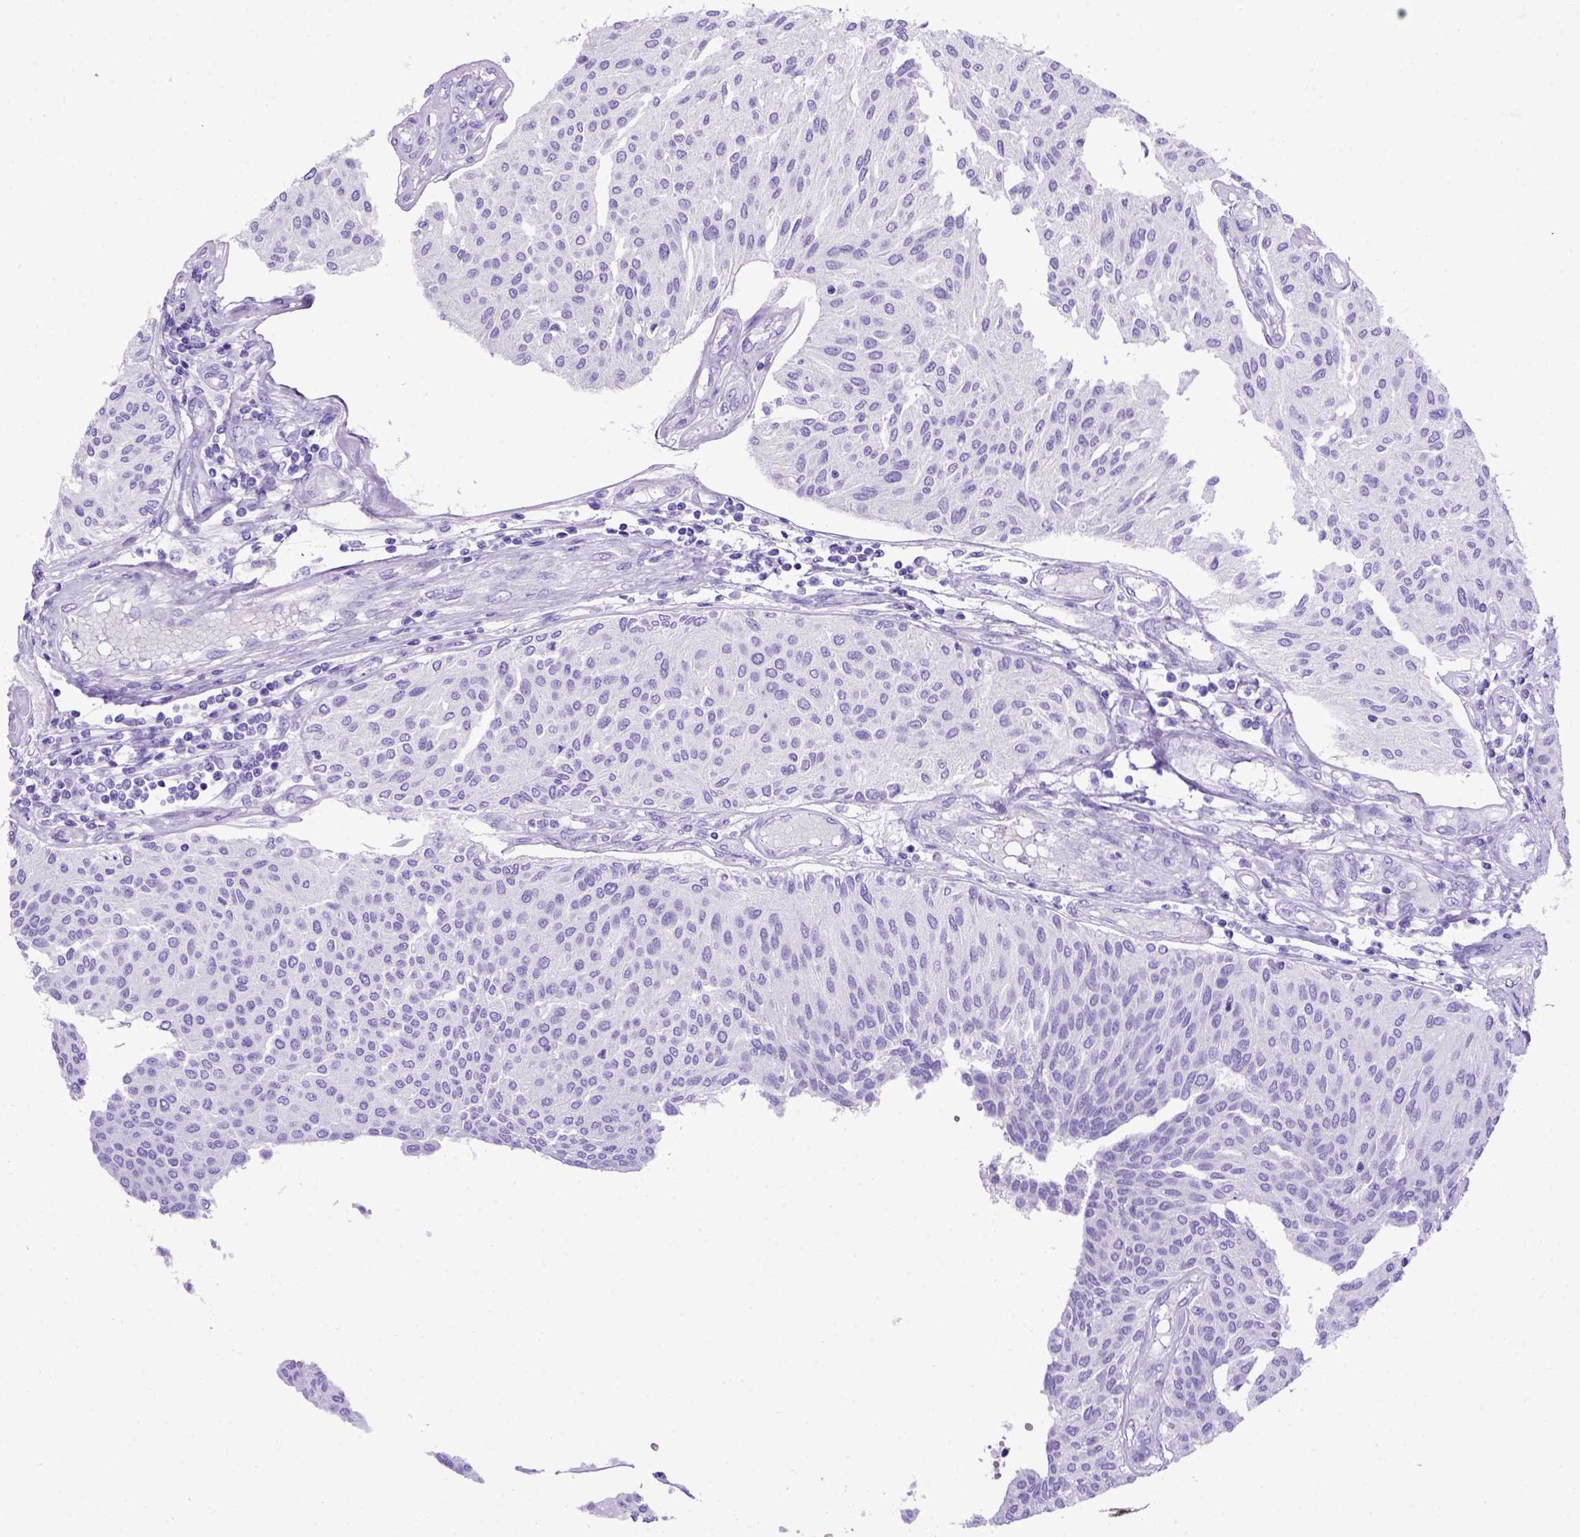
{"staining": {"intensity": "negative", "quantity": "none", "location": "none"}, "tissue": "urothelial cancer", "cell_type": "Tumor cells", "image_type": "cancer", "snomed": [{"axis": "morphology", "description": "Urothelial carcinoma, NOS"}, {"axis": "topography", "description": "Urinary bladder"}], "caption": "Immunohistochemical staining of urothelial cancer reveals no significant expression in tumor cells.", "gene": "MEOX2", "patient": {"sex": "male", "age": 55}}